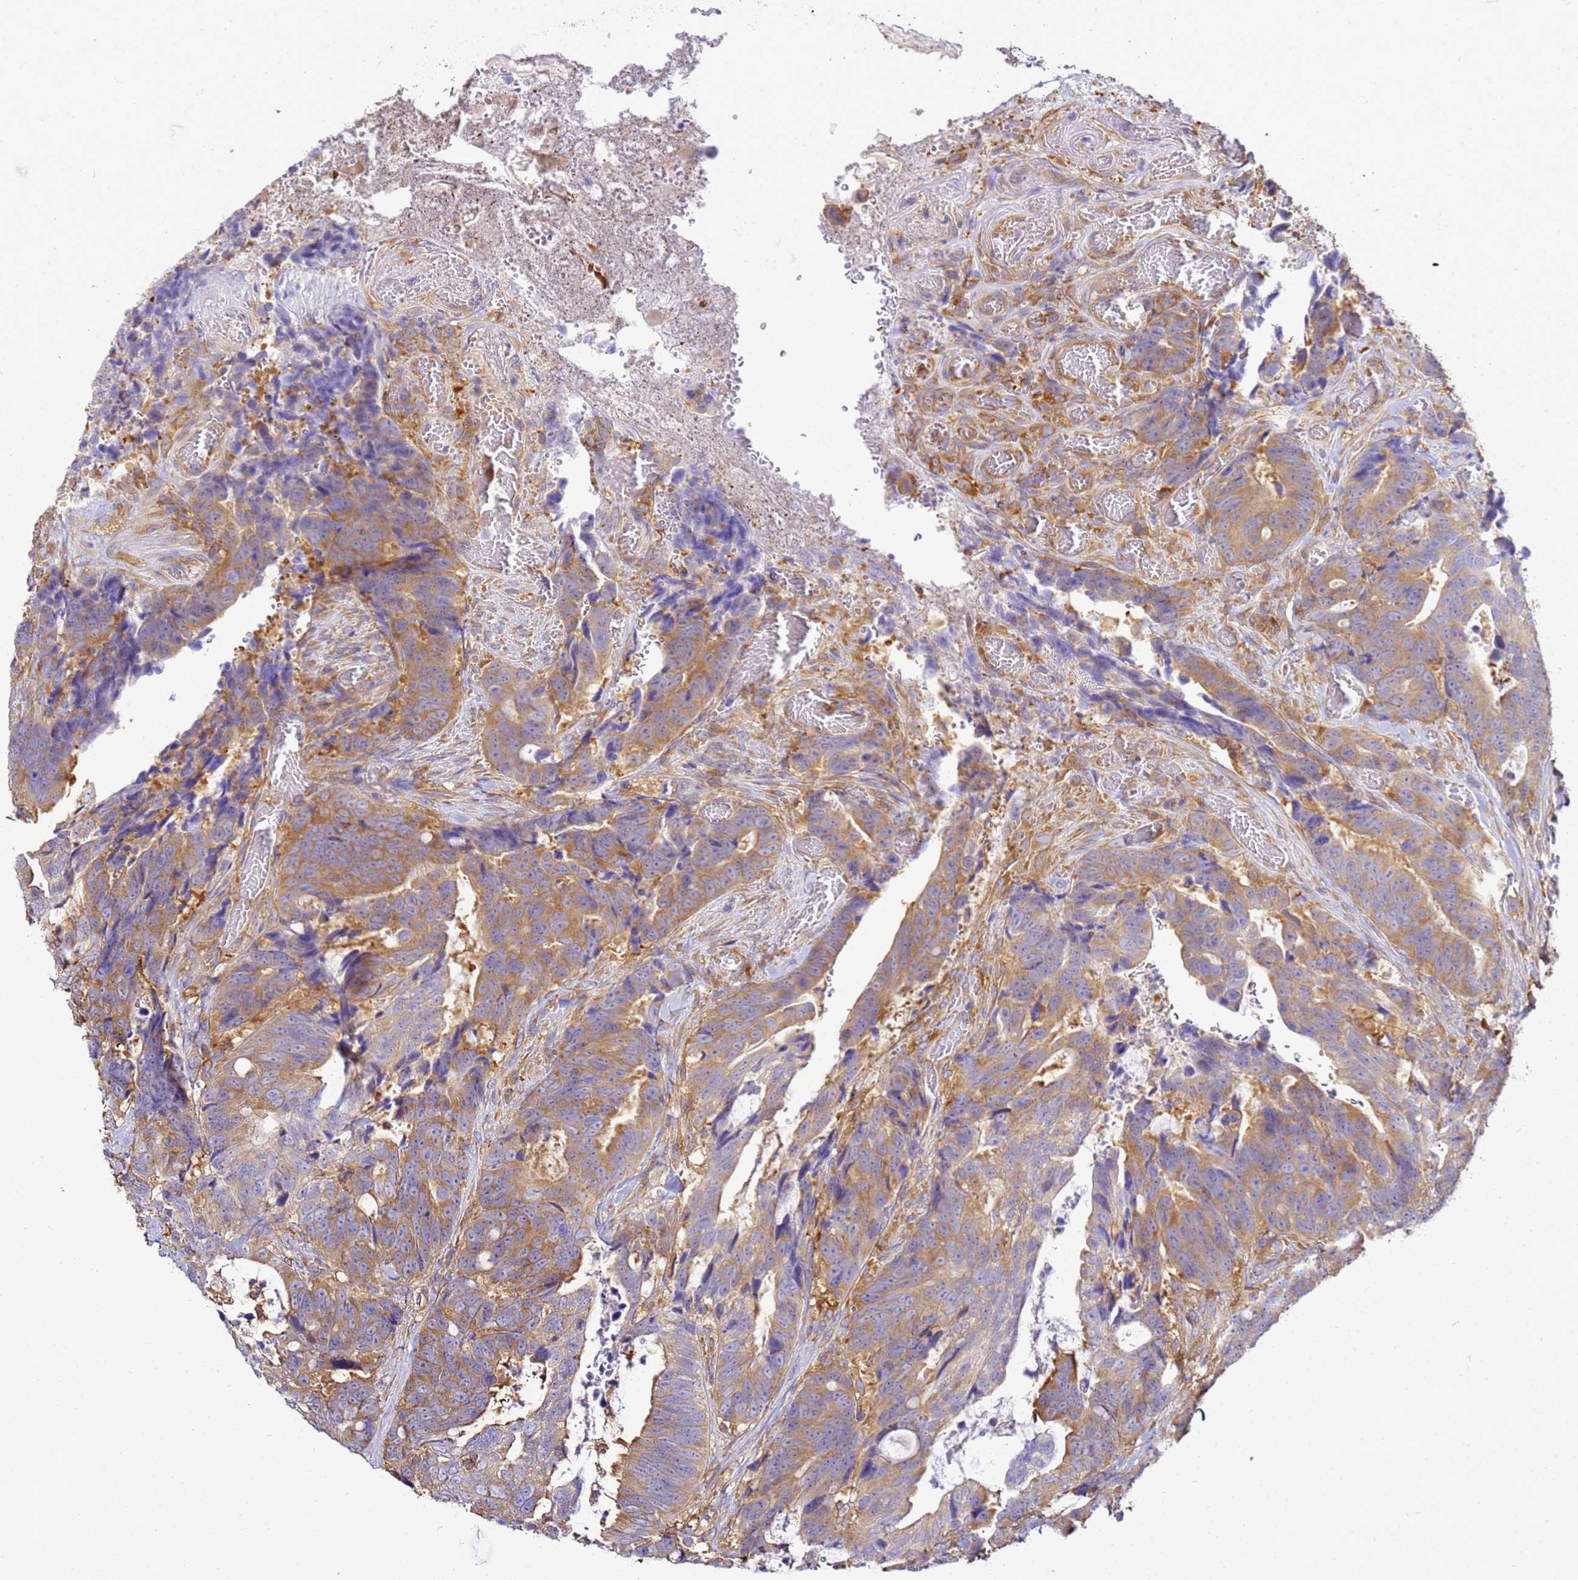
{"staining": {"intensity": "moderate", "quantity": ">75%", "location": "cytoplasmic/membranous"}, "tissue": "colorectal cancer", "cell_type": "Tumor cells", "image_type": "cancer", "snomed": [{"axis": "morphology", "description": "Adenocarcinoma, NOS"}, {"axis": "topography", "description": "Colon"}], "caption": "A histopathology image of human colorectal adenocarcinoma stained for a protein demonstrates moderate cytoplasmic/membranous brown staining in tumor cells.", "gene": "NARS1", "patient": {"sex": "female", "age": 82}}